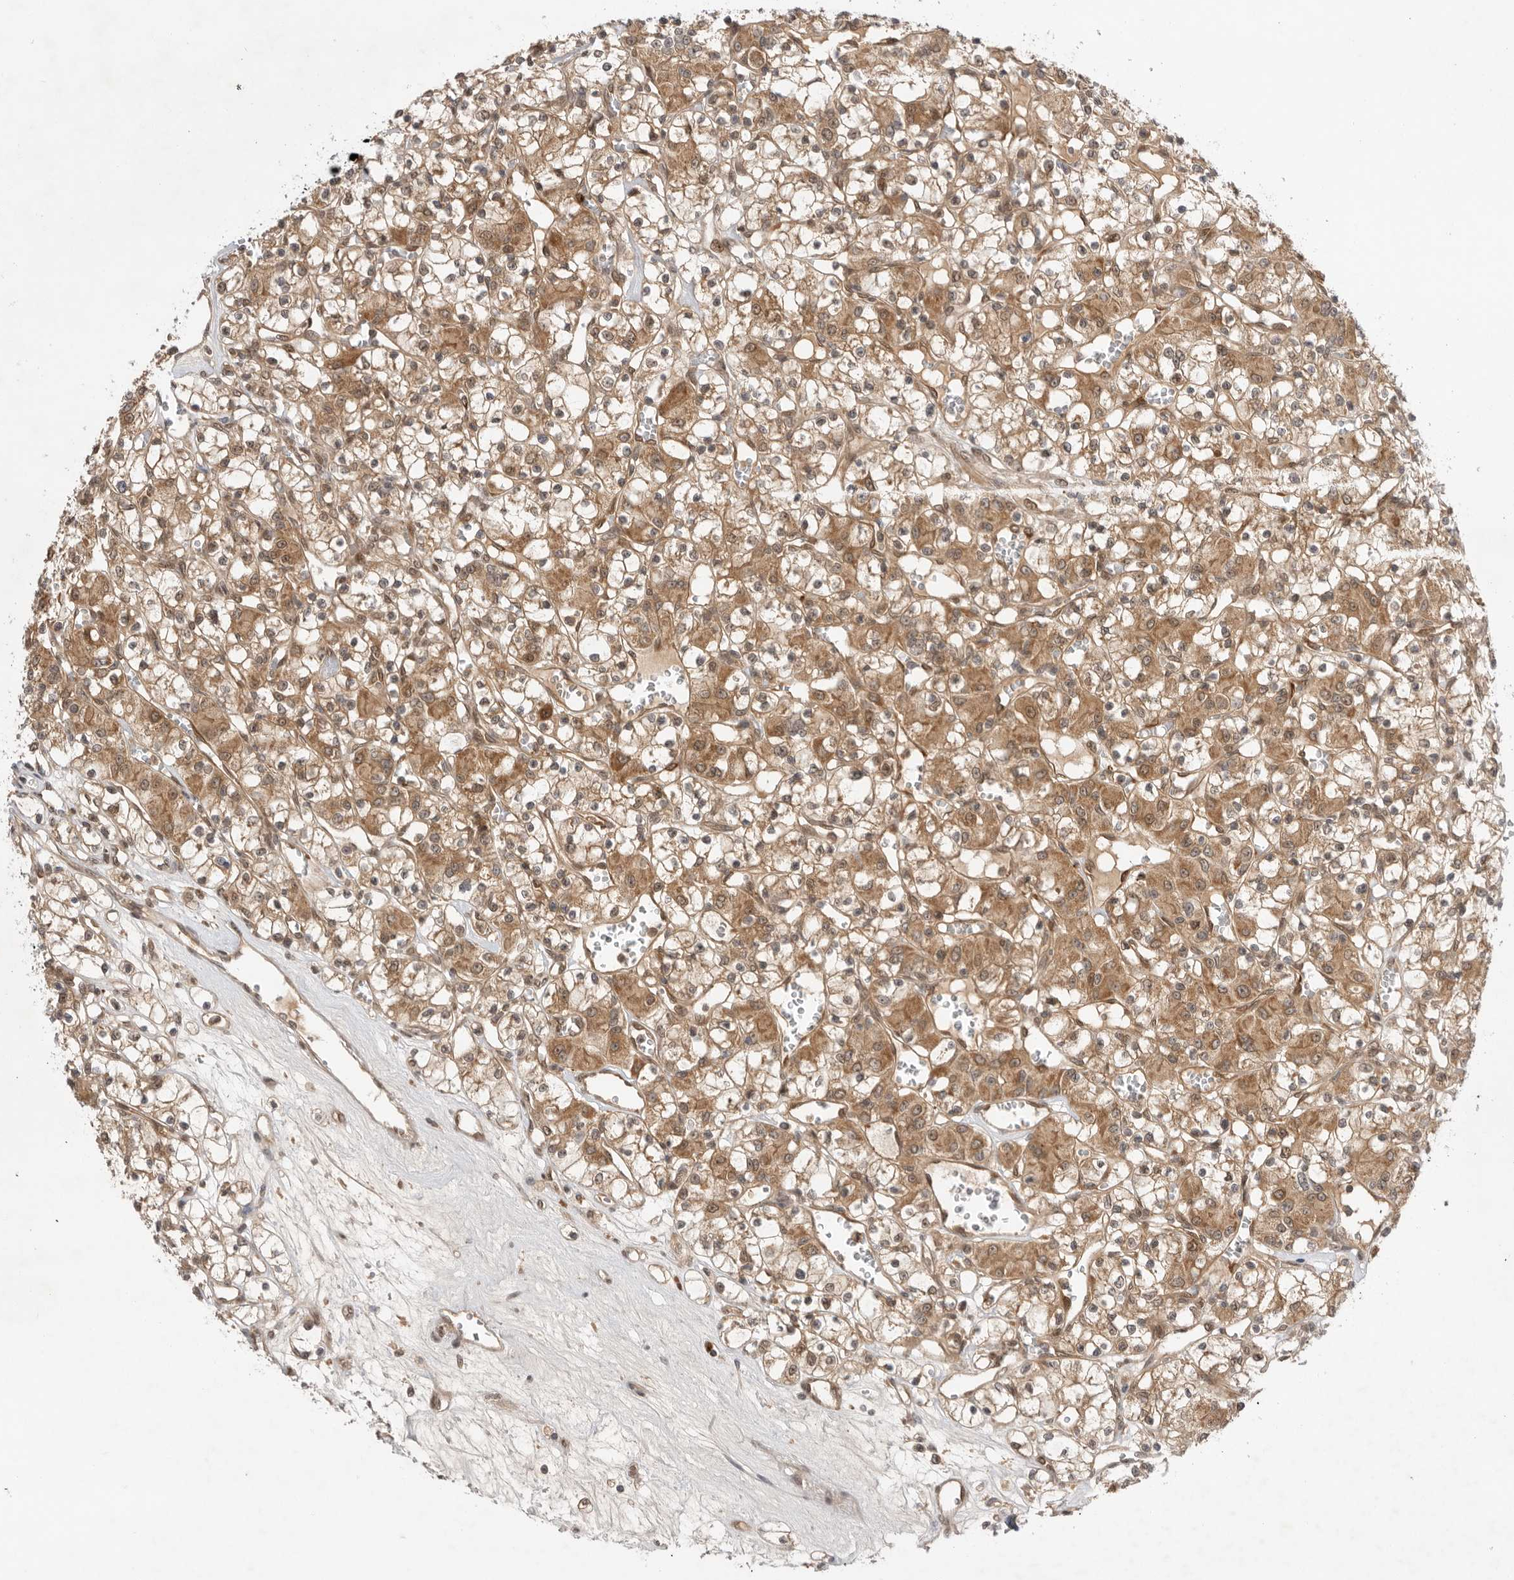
{"staining": {"intensity": "moderate", "quantity": "25%-75%", "location": "cytoplasmic/membranous"}, "tissue": "renal cancer", "cell_type": "Tumor cells", "image_type": "cancer", "snomed": [{"axis": "morphology", "description": "Adenocarcinoma, NOS"}, {"axis": "topography", "description": "Kidney"}], "caption": "Moderate cytoplasmic/membranous staining is identified in about 25%-75% of tumor cells in adenocarcinoma (renal).", "gene": "DCAF8", "patient": {"sex": "female", "age": 59}}